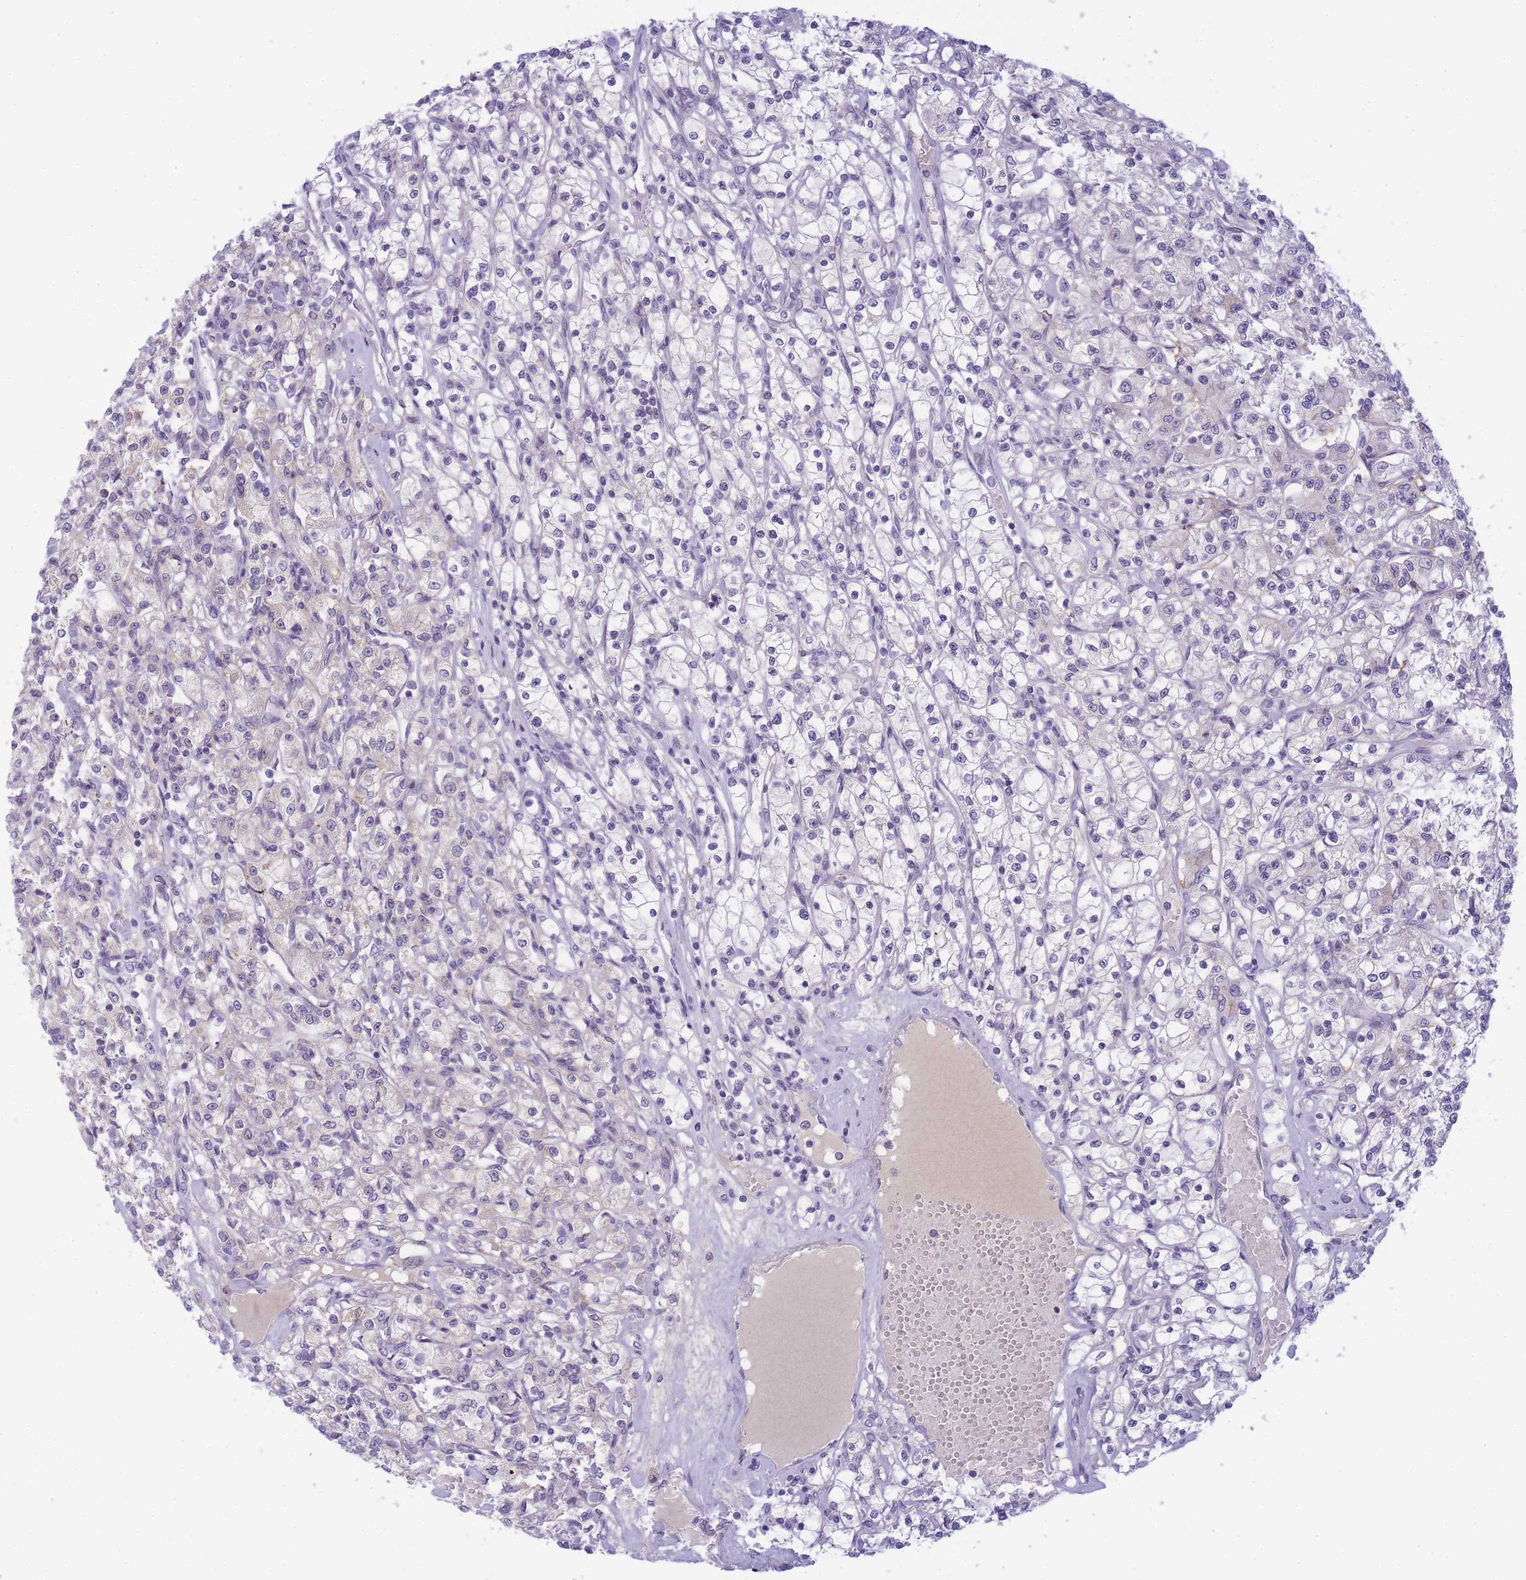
{"staining": {"intensity": "negative", "quantity": "none", "location": "none"}, "tissue": "renal cancer", "cell_type": "Tumor cells", "image_type": "cancer", "snomed": [{"axis": "morphology", "description": "Adenocarcinoma, NOS"}, {"axis": "topography", "description": "Kidney"}], "caption": "An IHC photomicrograph of adenocarcinoma (renal) is shown. There is no staining in tumor cells of adenocarcinoma (renal).", "gene": "RRAD", "patient": {"sex": "female", "age": 59}}